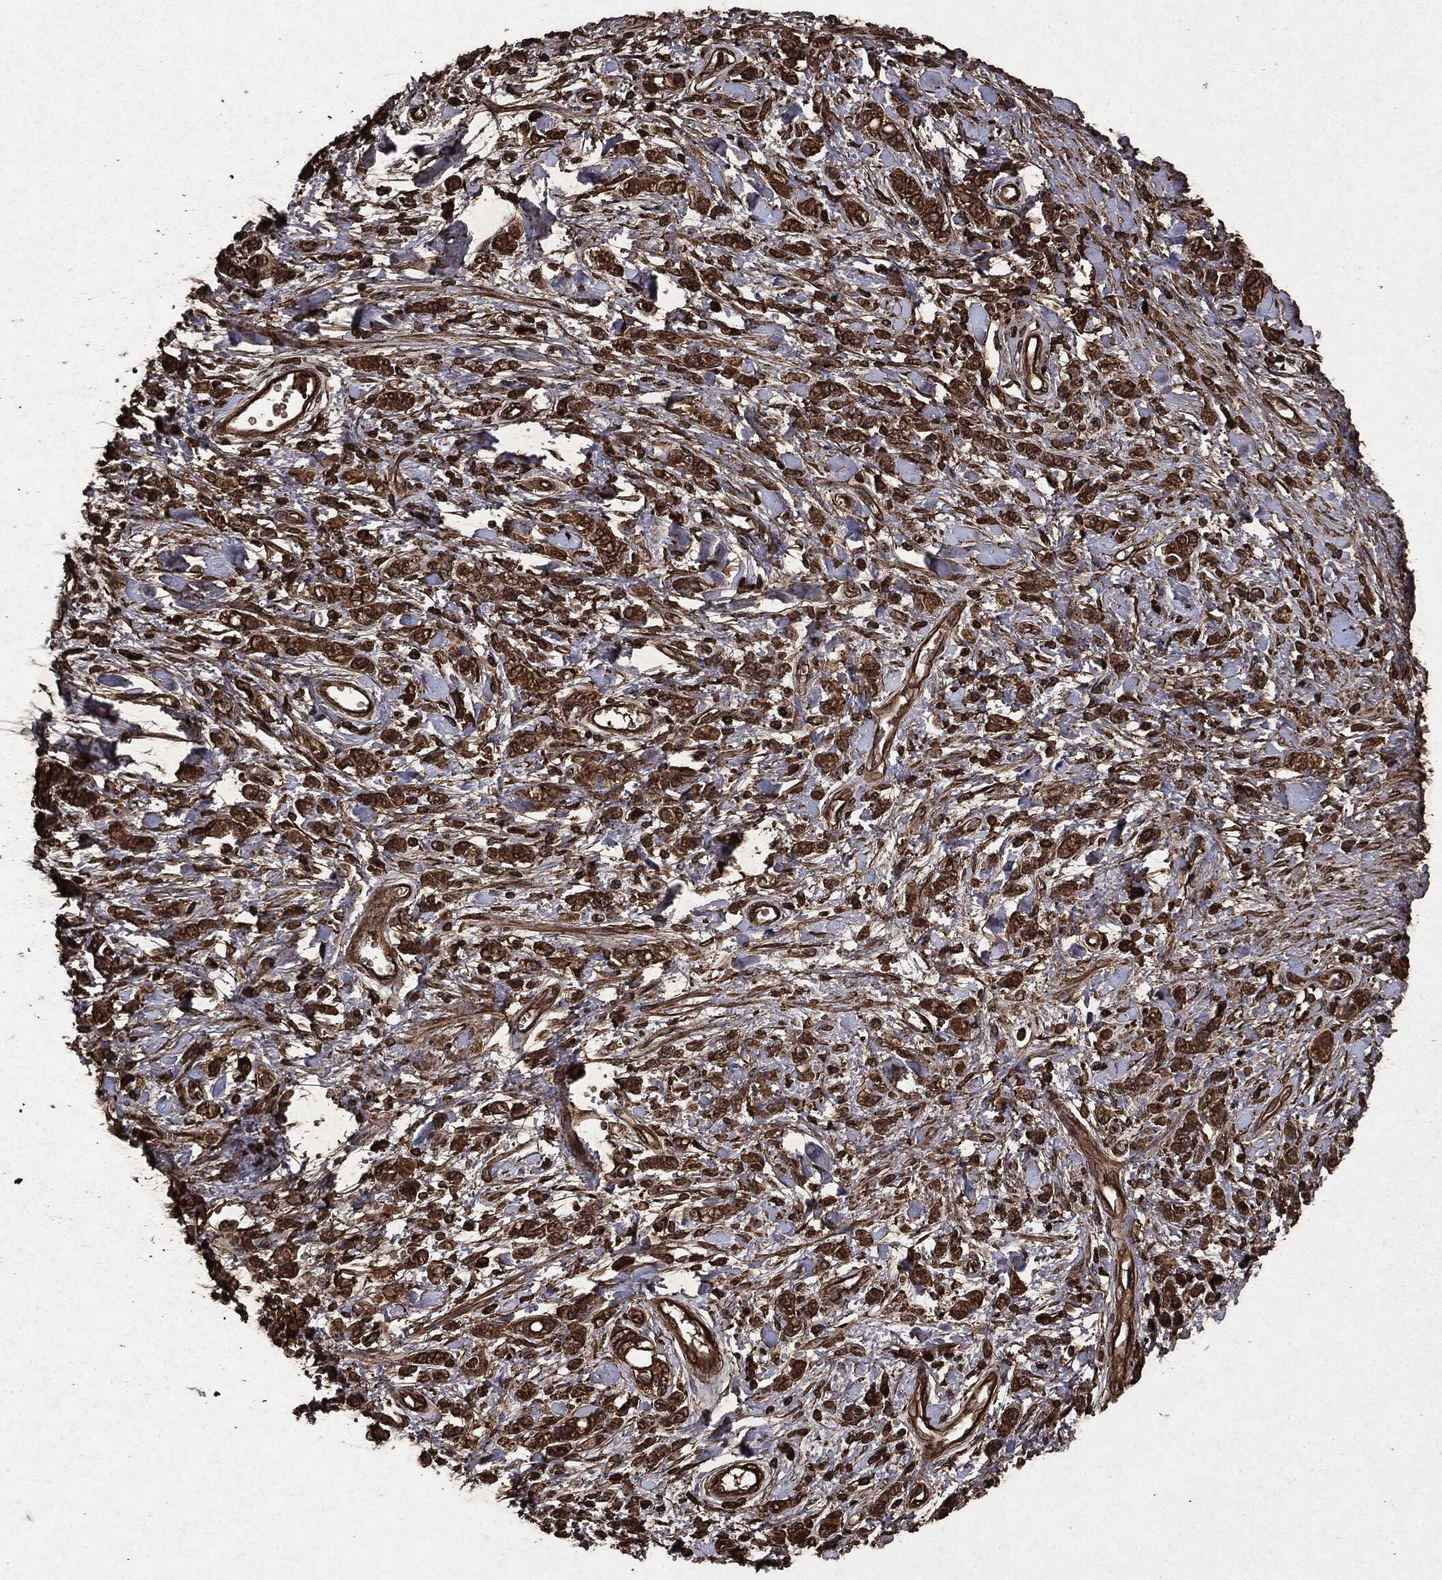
{"staining": {"intensity": "strong", "quantity": ">75%", "location": "cytoplasmic/membranous"}, "tissue": "stomach cancer", "cell_type": "Tumor cells", "image_type": "cancer", "snomed": [{"axis": "morphology", "description": "Adenocarcinoma, NOS"}, {"axis": "topography", "description": "Stomach"}], "caption": "Protein staining reveals strong cytoplasmic/membranous staining in about >75% of tumor cells in stomach cancer (adenocarcinoma).", "gene": "ARAF", "patient": {"sex": "male", "age": 77}}